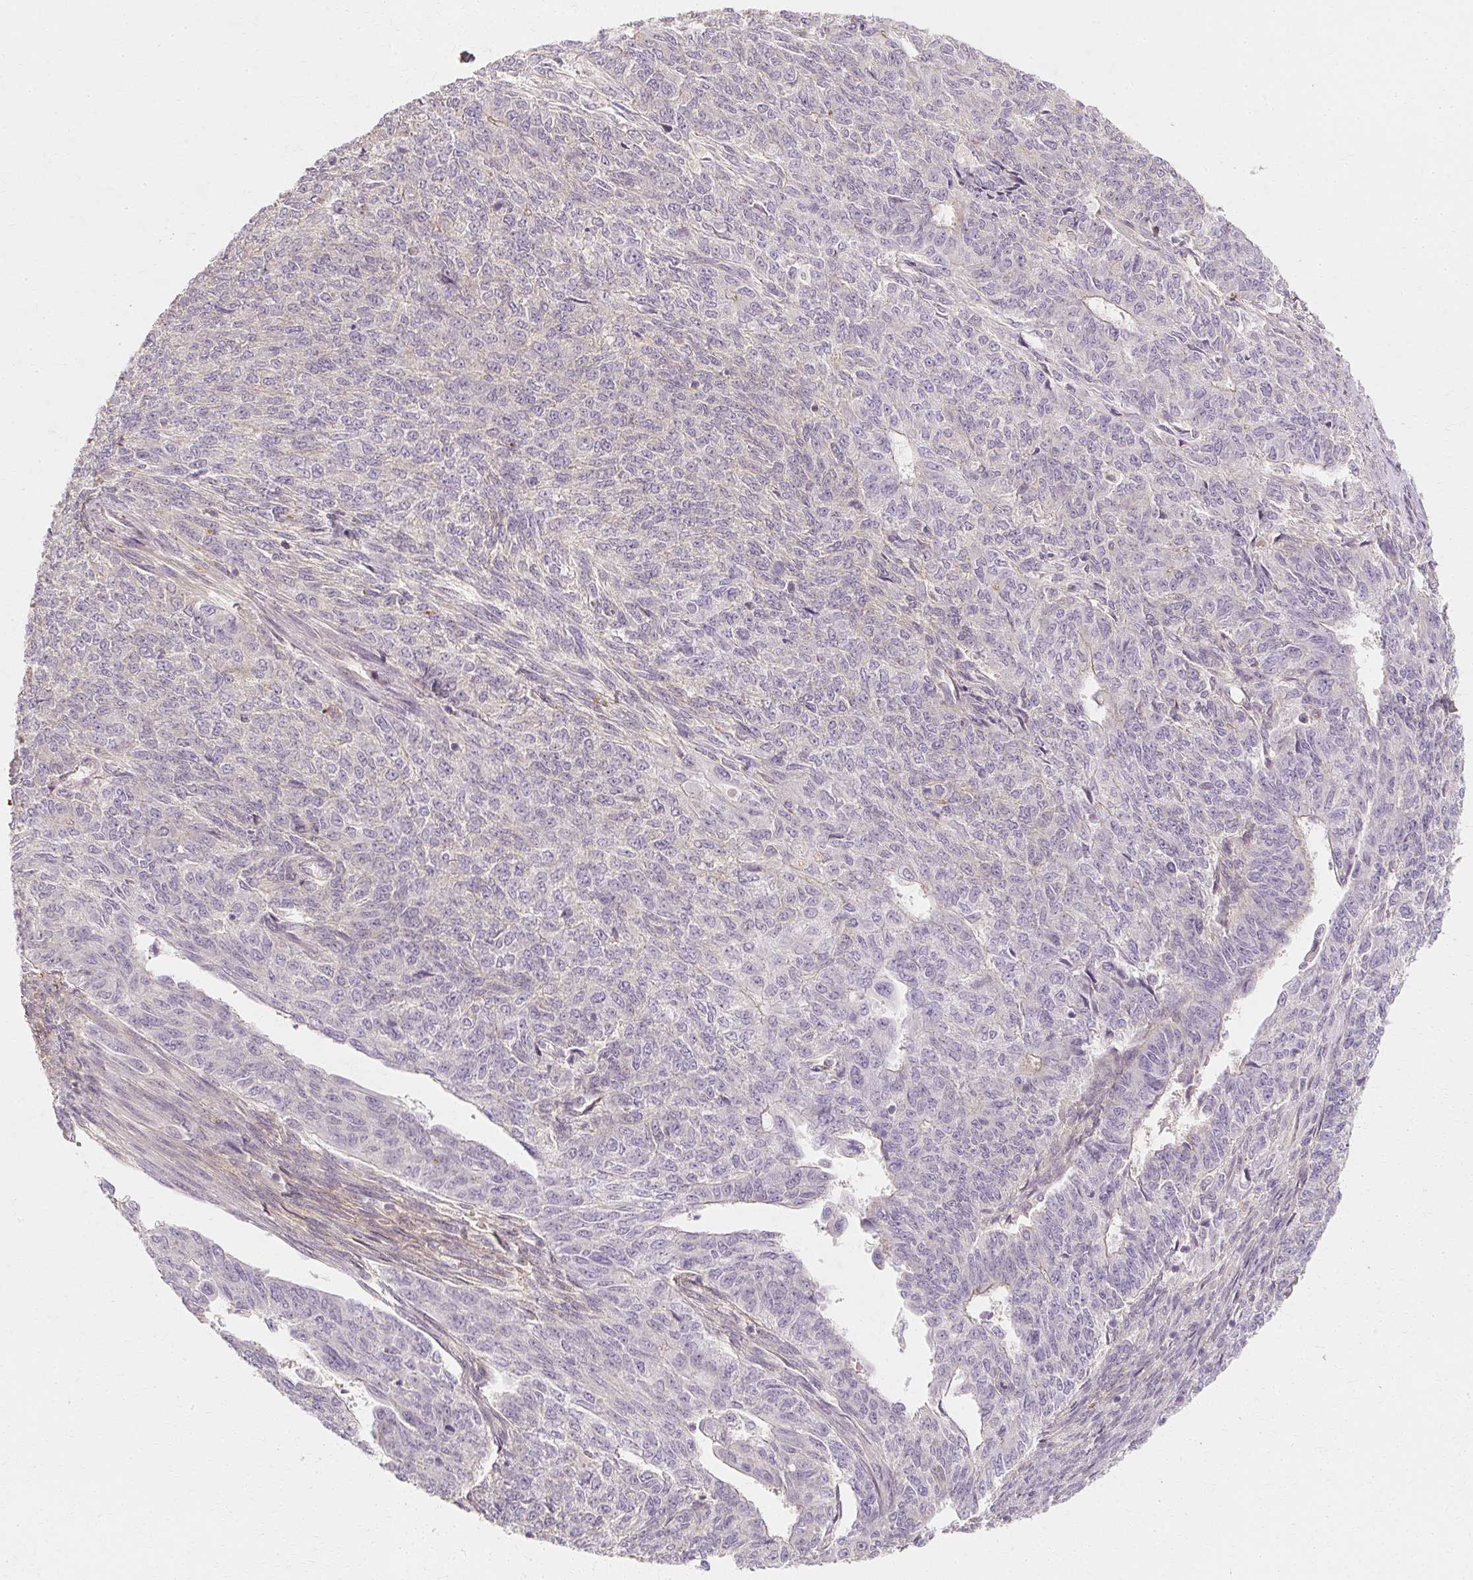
{"staining": {"intensity": "negative", "quantity": "none", "location": "none"}, "tissue": "endometrial cancer", "cell_type": "Tumor cells", "image_type": "cancer", "snomed": [{"axis": "morphology", "description": "Adenocarcinoma, NOS"}, {"axis": "topography", "description": "Endometrium"}], "caption": "Immunohistochemical staining of human endometrial cancer (adenocarcinoma) displays no significant staining in tumor cells.", "gene": "GNAQ", "patient": {"sex": "female", "age": 32}}